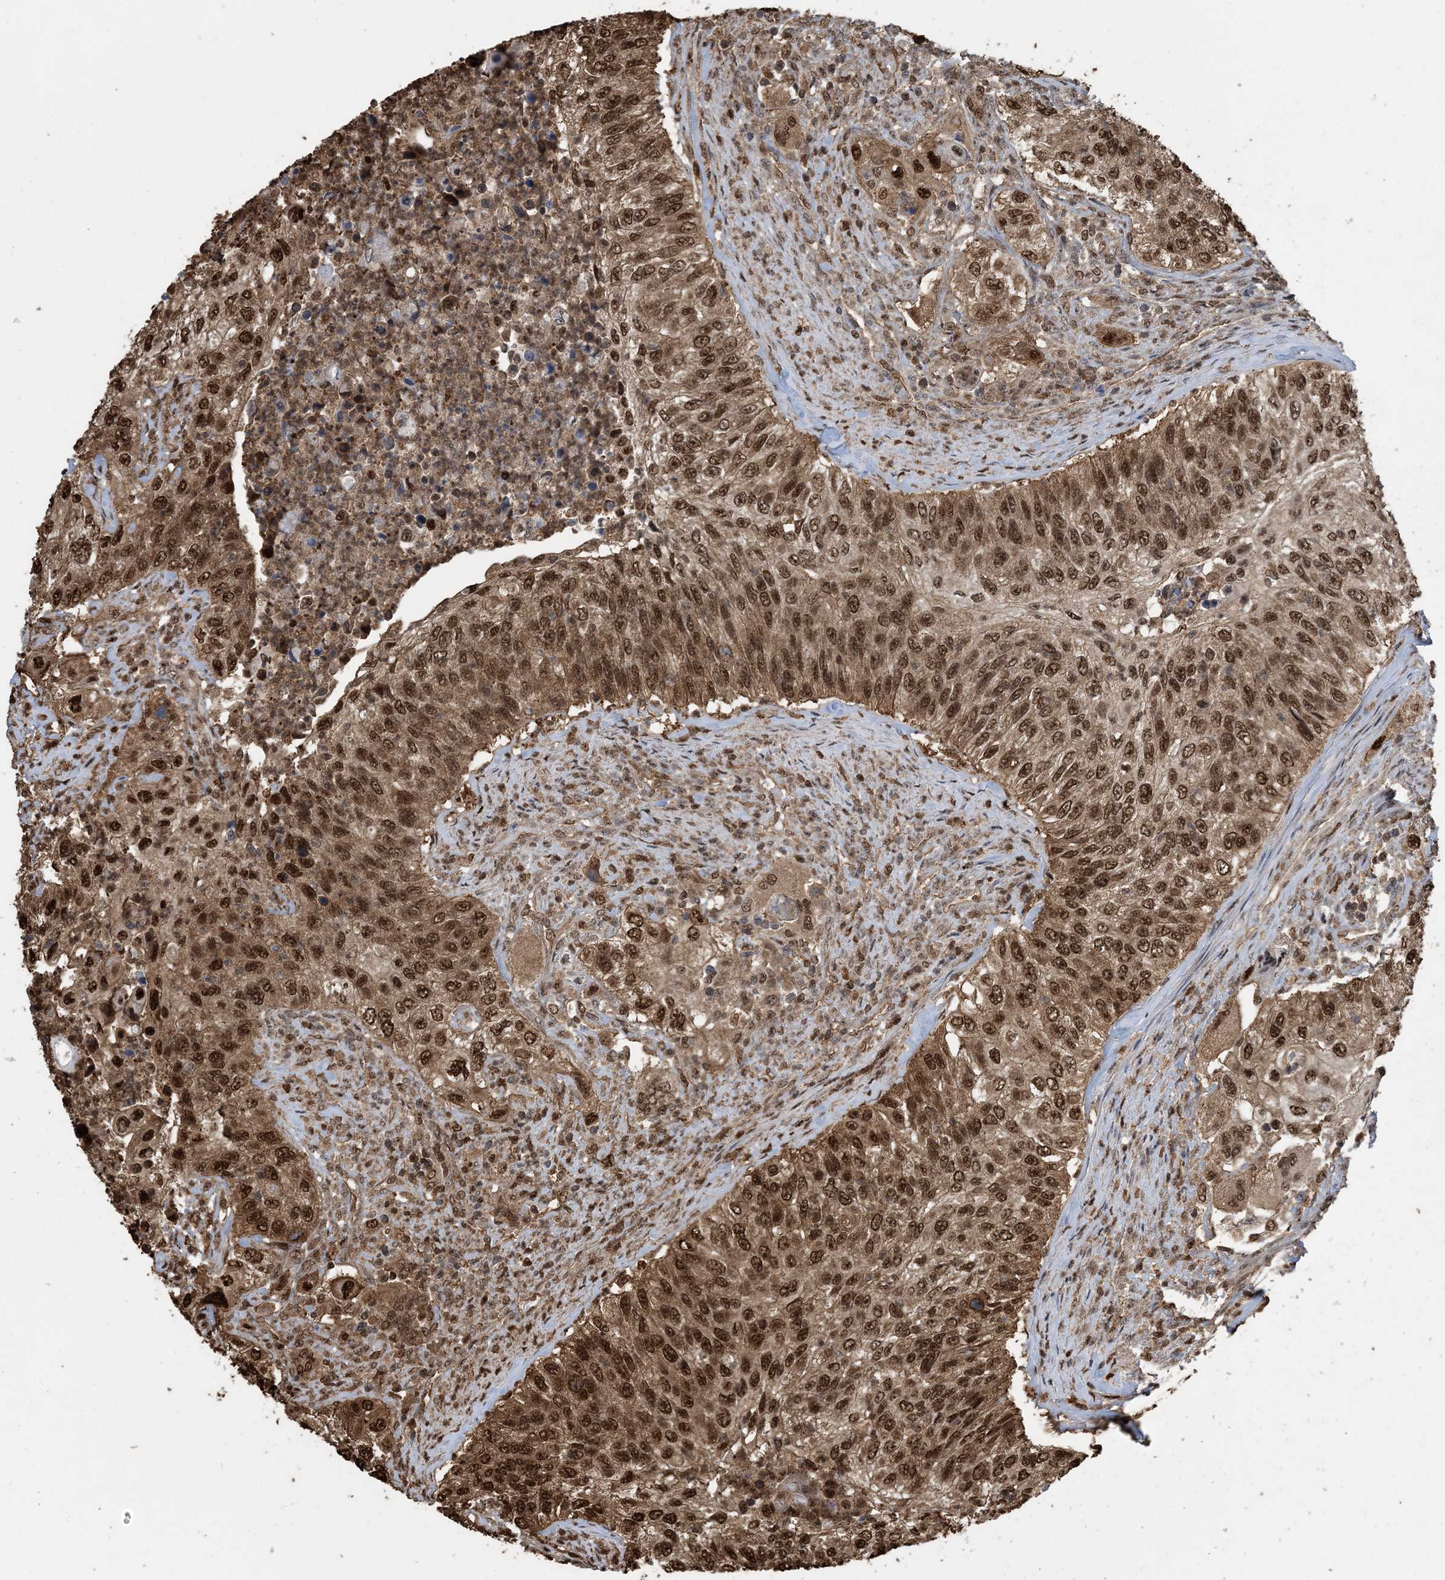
{"staining": {"intensity": "strong", "quantity": ">75%", "location": "cytoplasmic/membranous,nuclear"}, "tissue": "urothelial cancer", "cell_type": "Tumor cells", "image_type": "cancer", "snomed": [{"axis": "morphology", "description": "Urothelial carcinoma, High grade"}, {"axis": "topography", "description": "Urinary bladder"}], "caption": "High-magnification brightfield microscopy of urothelial cancer stained with DAB (3,3'-diaminobenzidine) (brown) and counterstained with hematoxylin (blue). tumor cells exhibit strong cytoplasmic/membranous and nuclear positivity is seen in about>75% of cells.", "gene": "HSPA1A", "patient": {"sex": "female", "age": 60}}